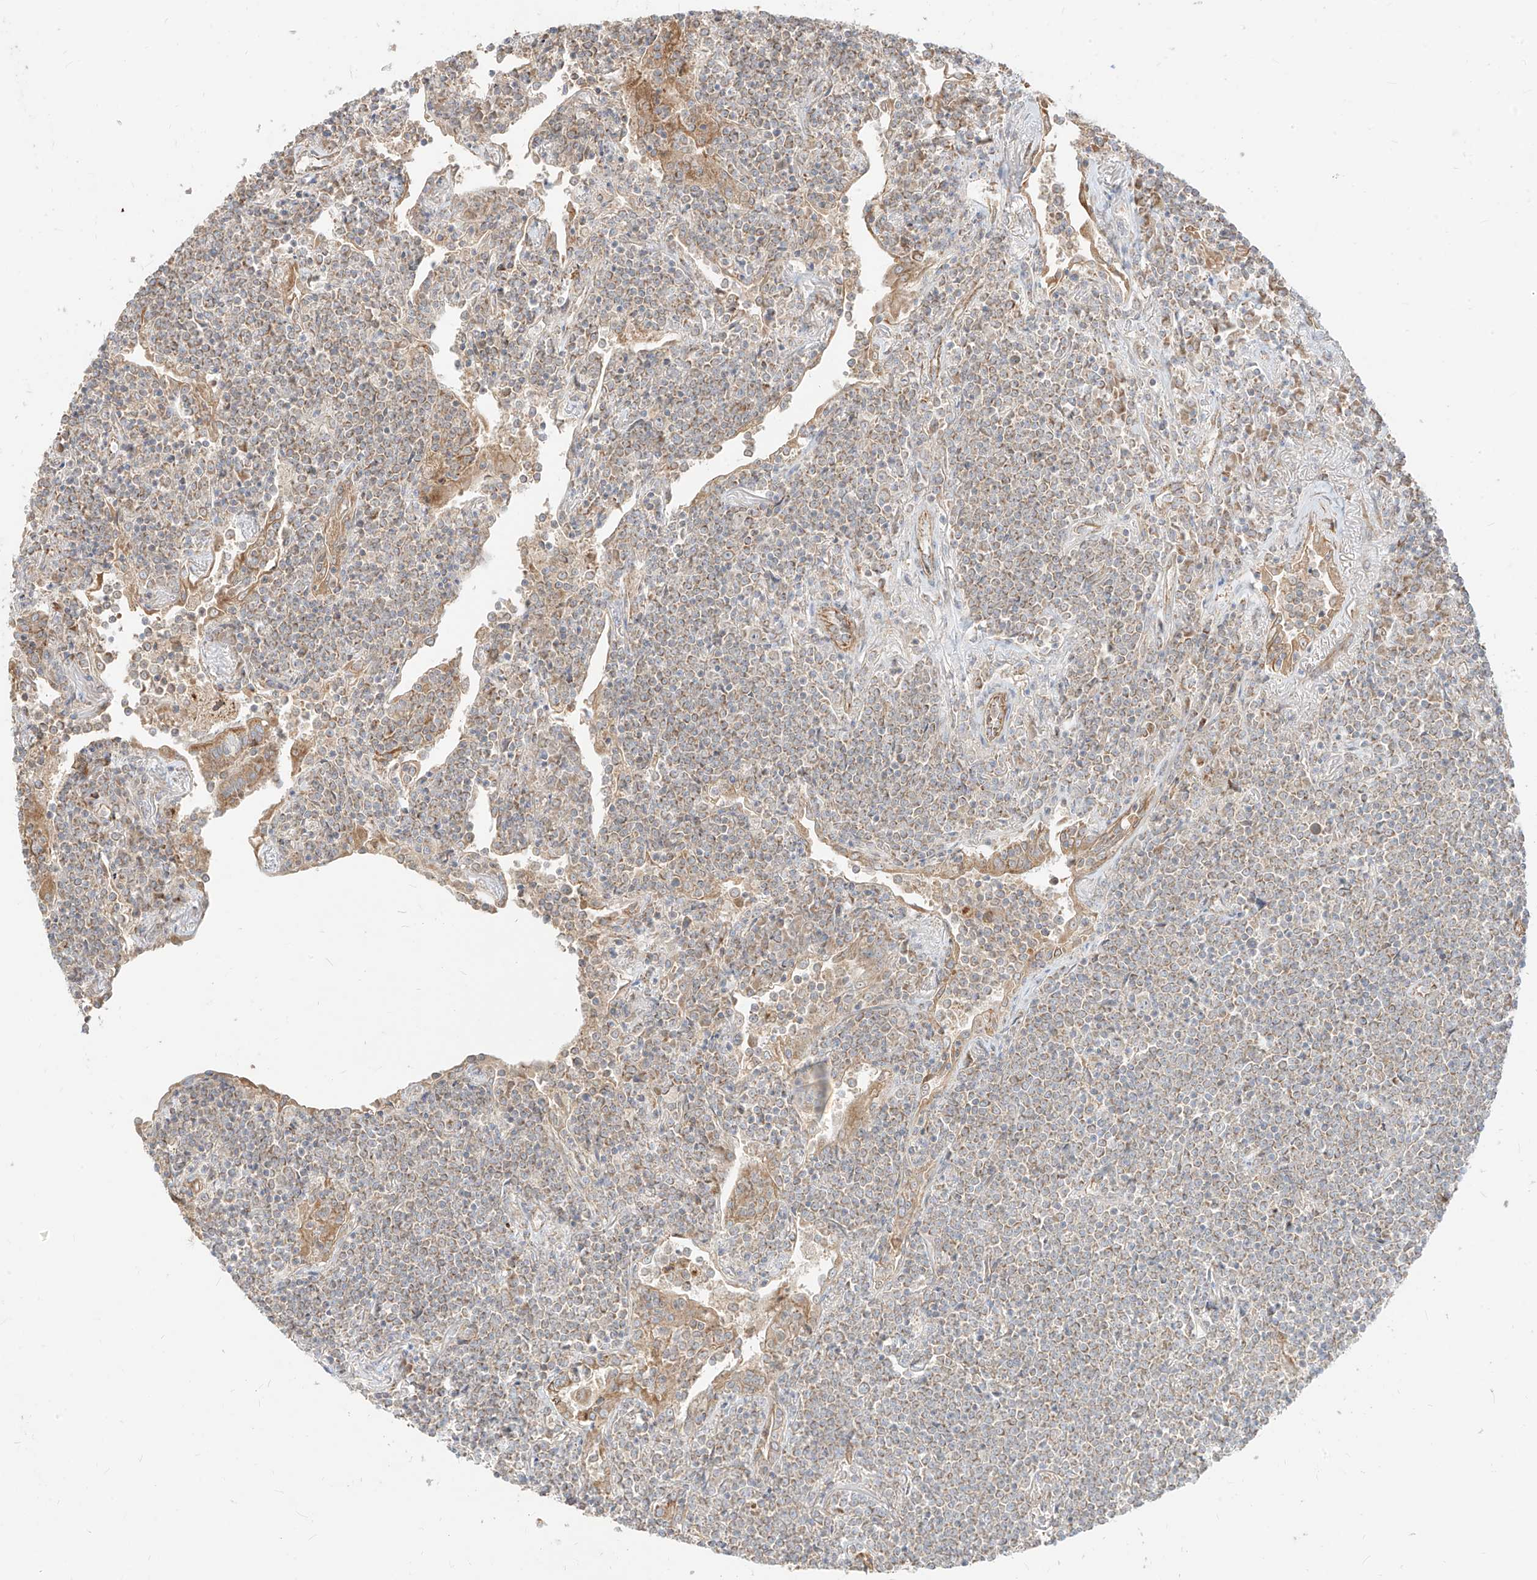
{"staining": {"intensity": "weak", "quantity": "25%-75%", "location": "cytoplasmic/membranous"}, "tissue": "lymphoma", "cell_type": "Tumor cells", "image_type": "cancer", "snomed": [{"axis": "morphology", "description": "Malignant lymphoma, non-Hodgkin's type, Low grade"}, {"axis": "topography", "description": "Lung"}], "caption": "This histopathology image exhibits malignant lymphoma, non-Hodgkin's type (low-grade) stained with immunohistochemistry to label a protein in brown. The cytoplasmic/membranous of tumor cells show weak positivity for the protein. Nuclei are counter-stained blue.", "gene": "PLCL1", "patient": {"sex": "female", "age": 71}}